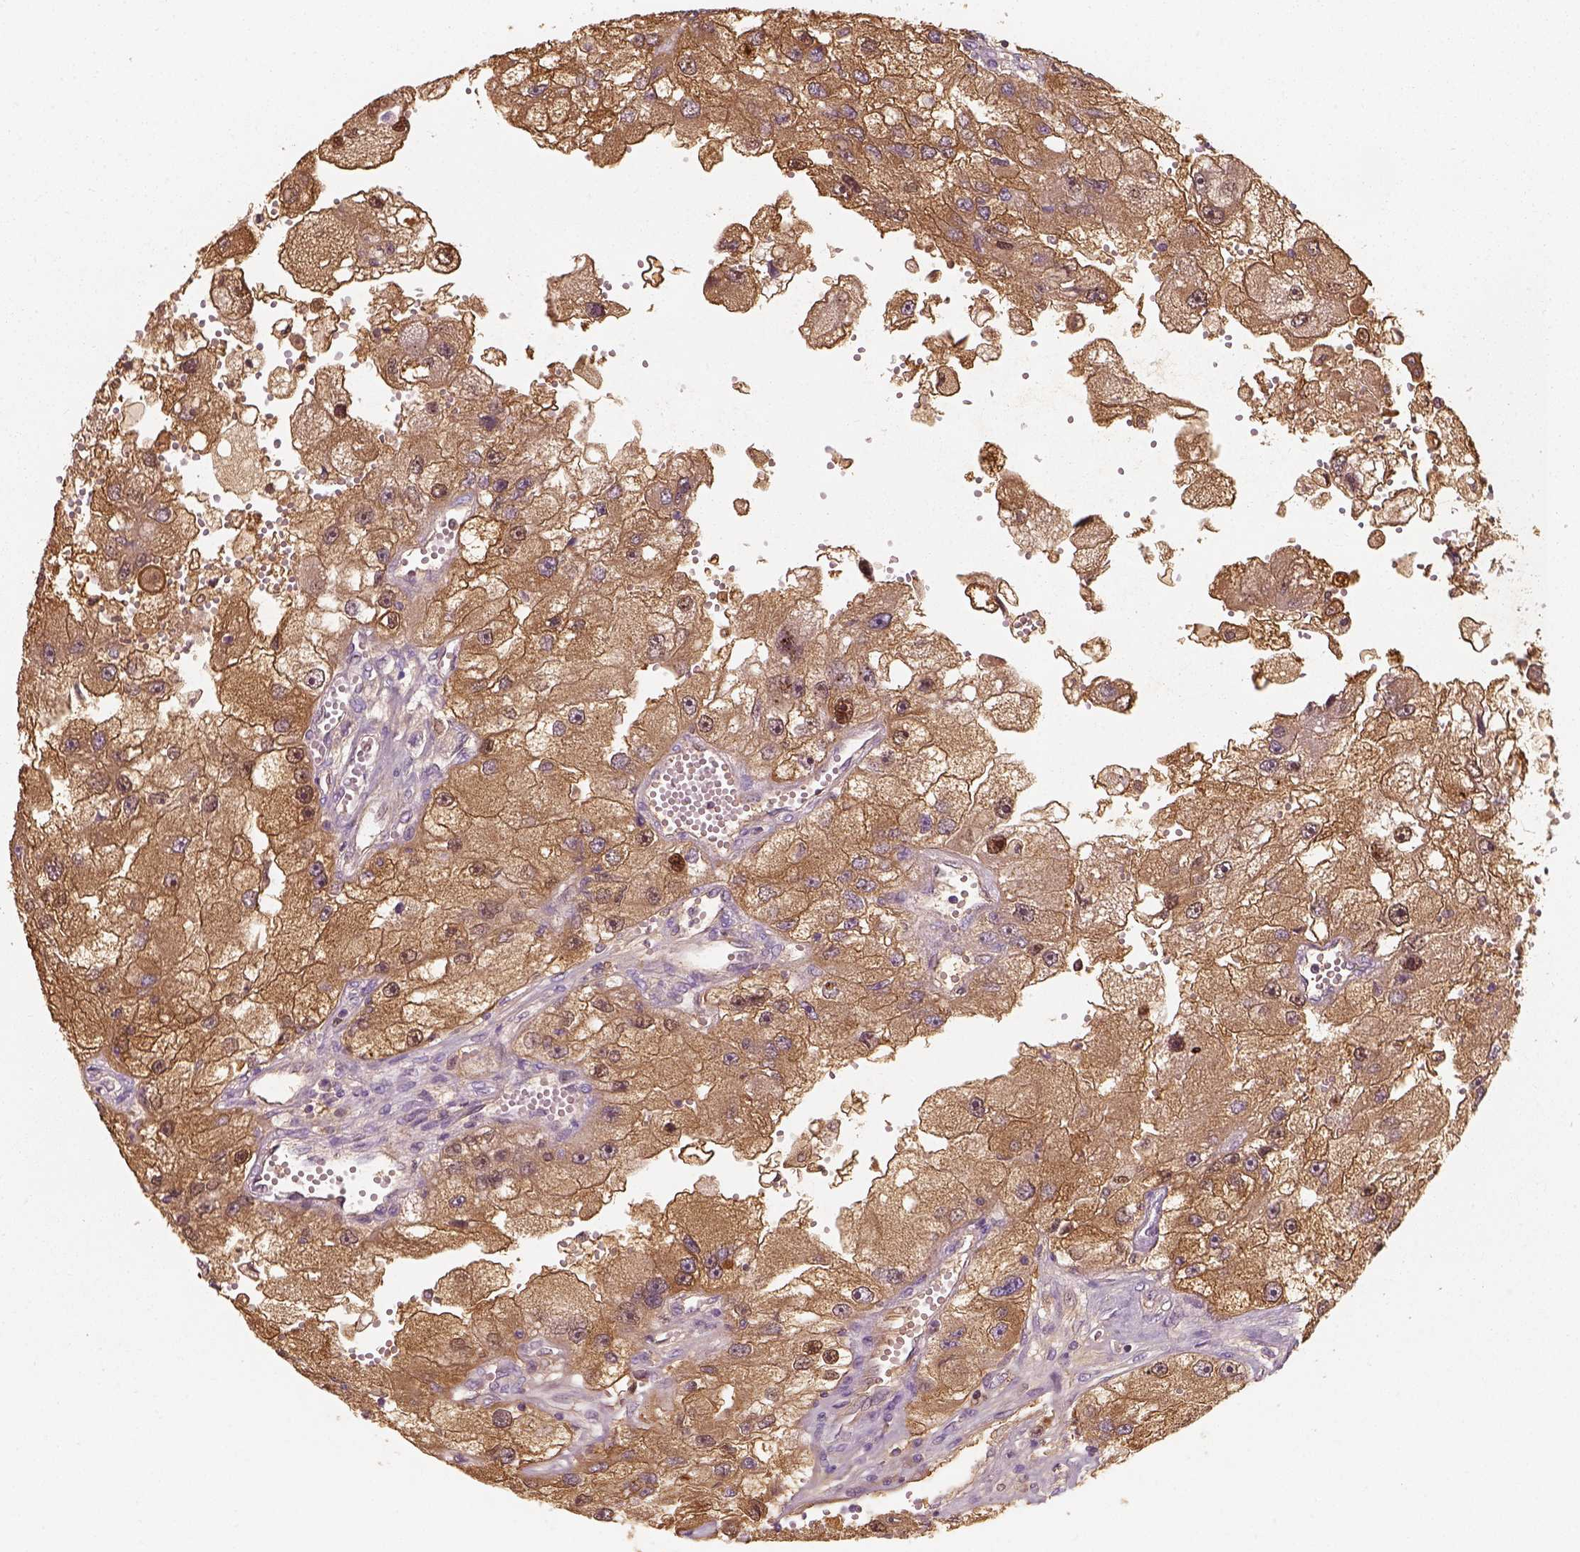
{"staining": {"intensity": "moderate", "quantity": ">75%", "location": "cytoplasmic/membranous,nuclear"}, "tissue": "renal cancer", "cell_type": "Tumor cells", "image_type": "cancer", "snomed": [{"axis": "morphology", "description": "Adenocarcinoma, NOS"}, {"axis": "topography", "description": "Kidney"}], "caption": "Protein staining of adenocarcinoma (renal) tissue displays moderate cytoplasmic/membranous and nuclear expression in about >75% of tumor cells.", "gene": "SQSTM1", "patient": {"sex": "male", "age": 63}}